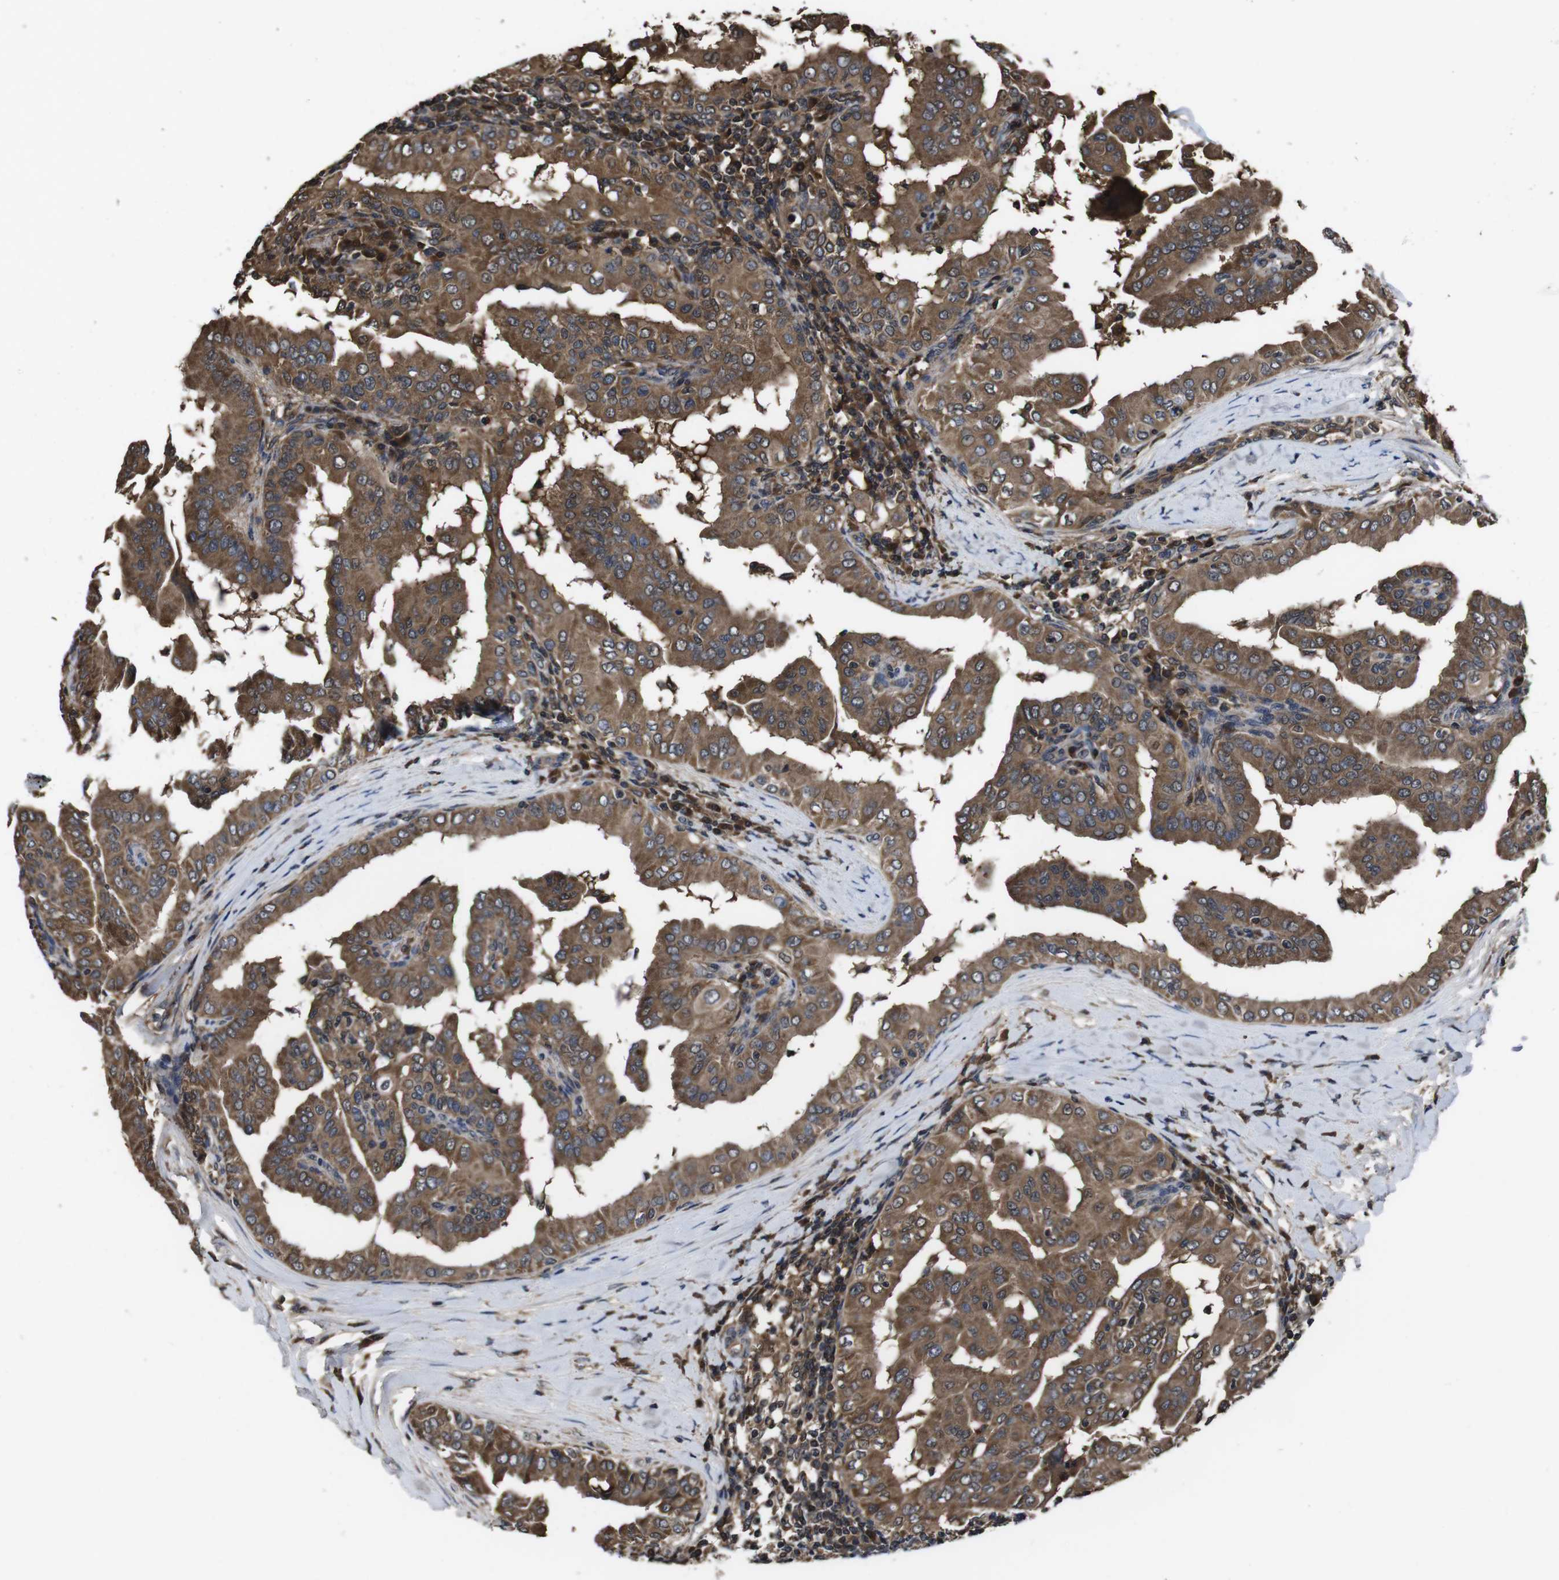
{"staining": {"intensity": "moderate", "quantity": ">75%", "location": "cytoplasmic/membranous"}, "tissue": "thyroid cancer", "cell_type": "Tumor cells", "image_type": "cancer", "snomed": [{"axis": "morphology", "description": "Papillary adenocarcinoma, NOS"}, {"axis": "topography", "description": "Thyroid gland"}], "caption": "Immunohistochemical staining of thyroid cancer (papillary adenocarcinoma) shows medium levels of moderate cytoplasmic/membranous protein expression in approximately >75% of tumor cells.", "gene": "CXCL11", "patient": {"sex": "male", "age": 33}}